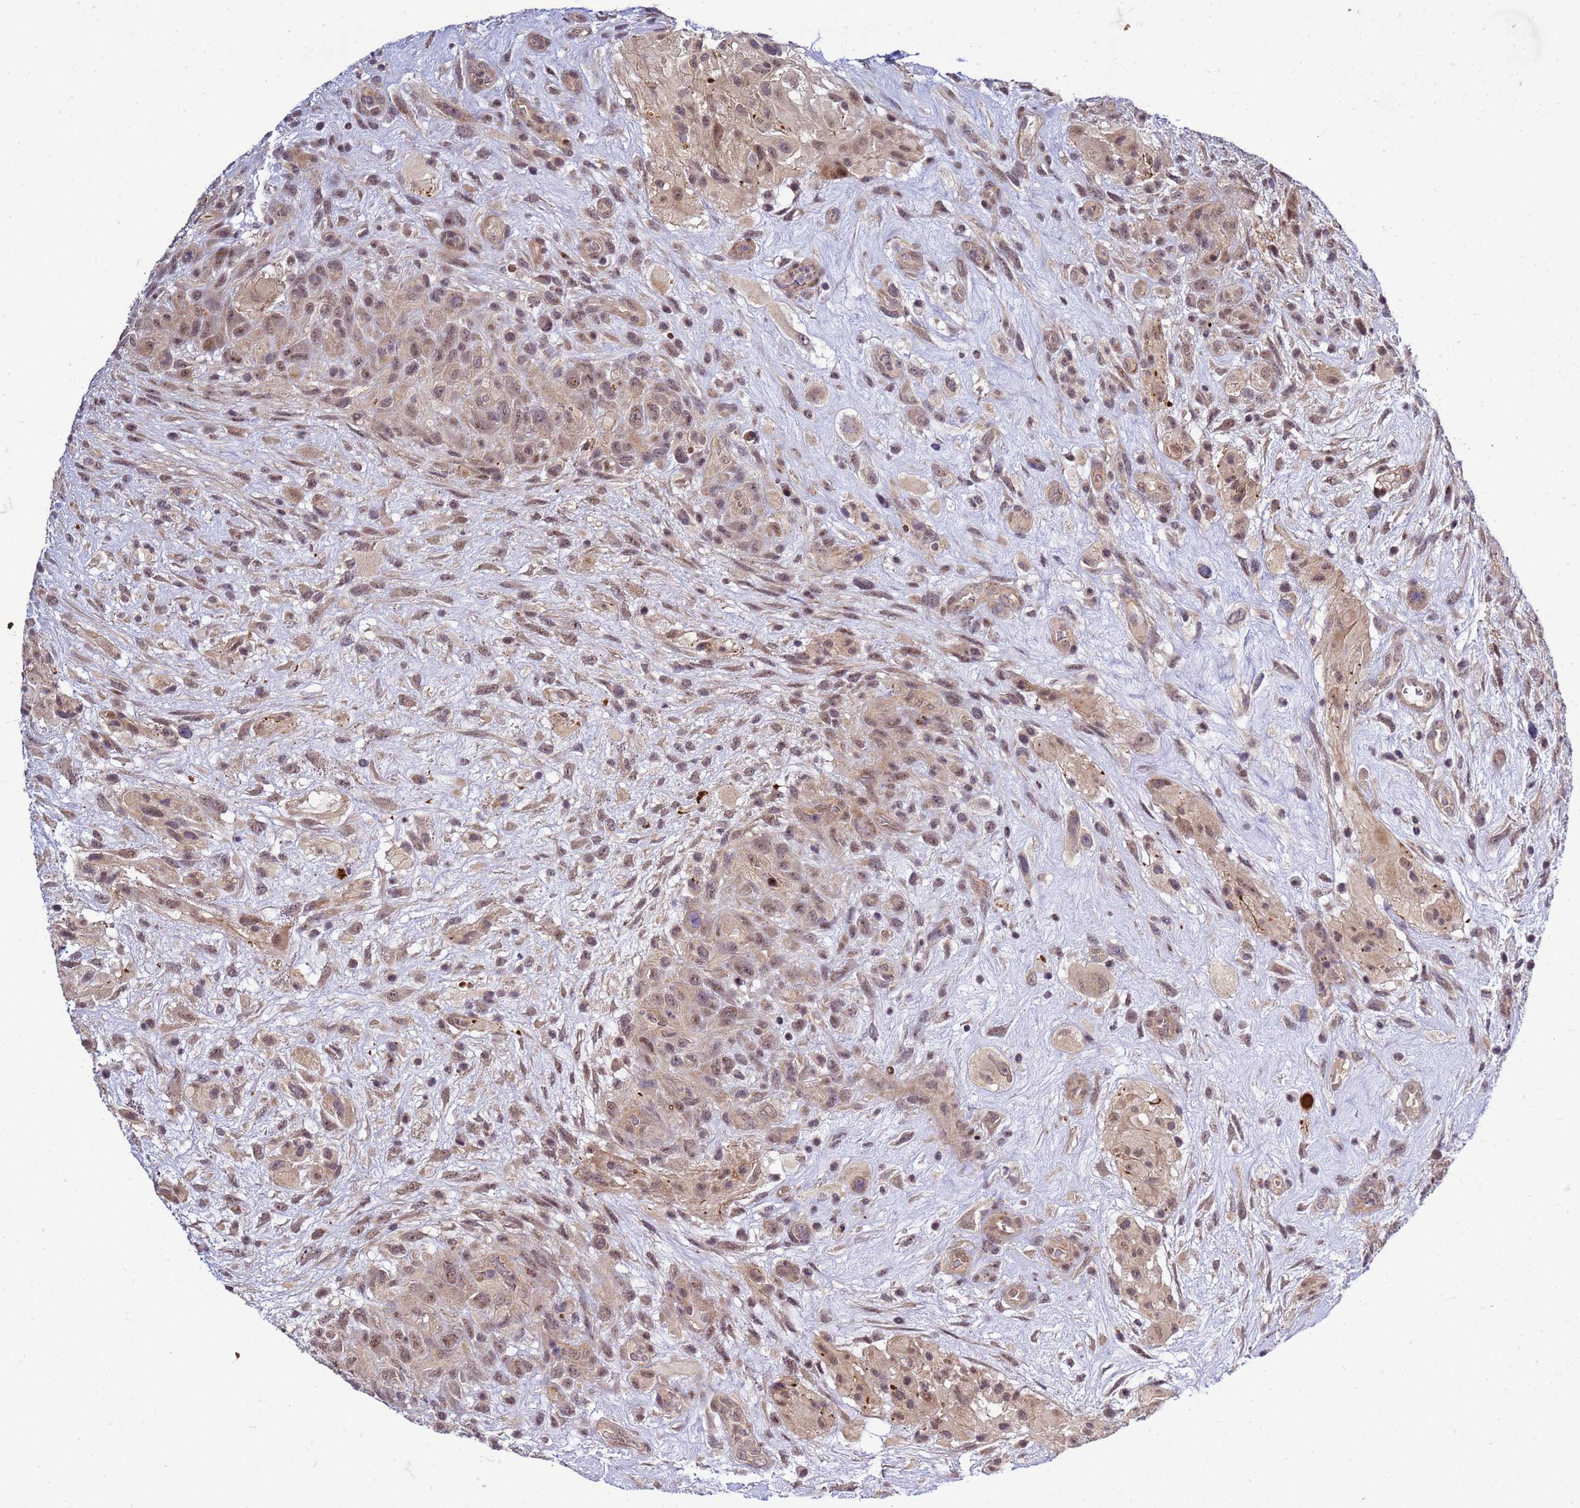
{"staining": {"intensity": "weak", "quantity": "25%-75%", "location": "nuclear"}, "tissue": "glioma", "cell_type": "Tumor cells", "image_type": "cancer", "snomed": [{"axis": "morphology", "description": "Glioma, malignant, High grade"}, {"axis": "topography", "description": "Brain"}], "caption": "Immunohistochemical staining of malignant glioma (high-grade) displays low levels of weak nuclear expression in approximately 25%-75% of tumor cells.", "gene": "GEN1", "patient": {"sex": "male", "age": 61}}